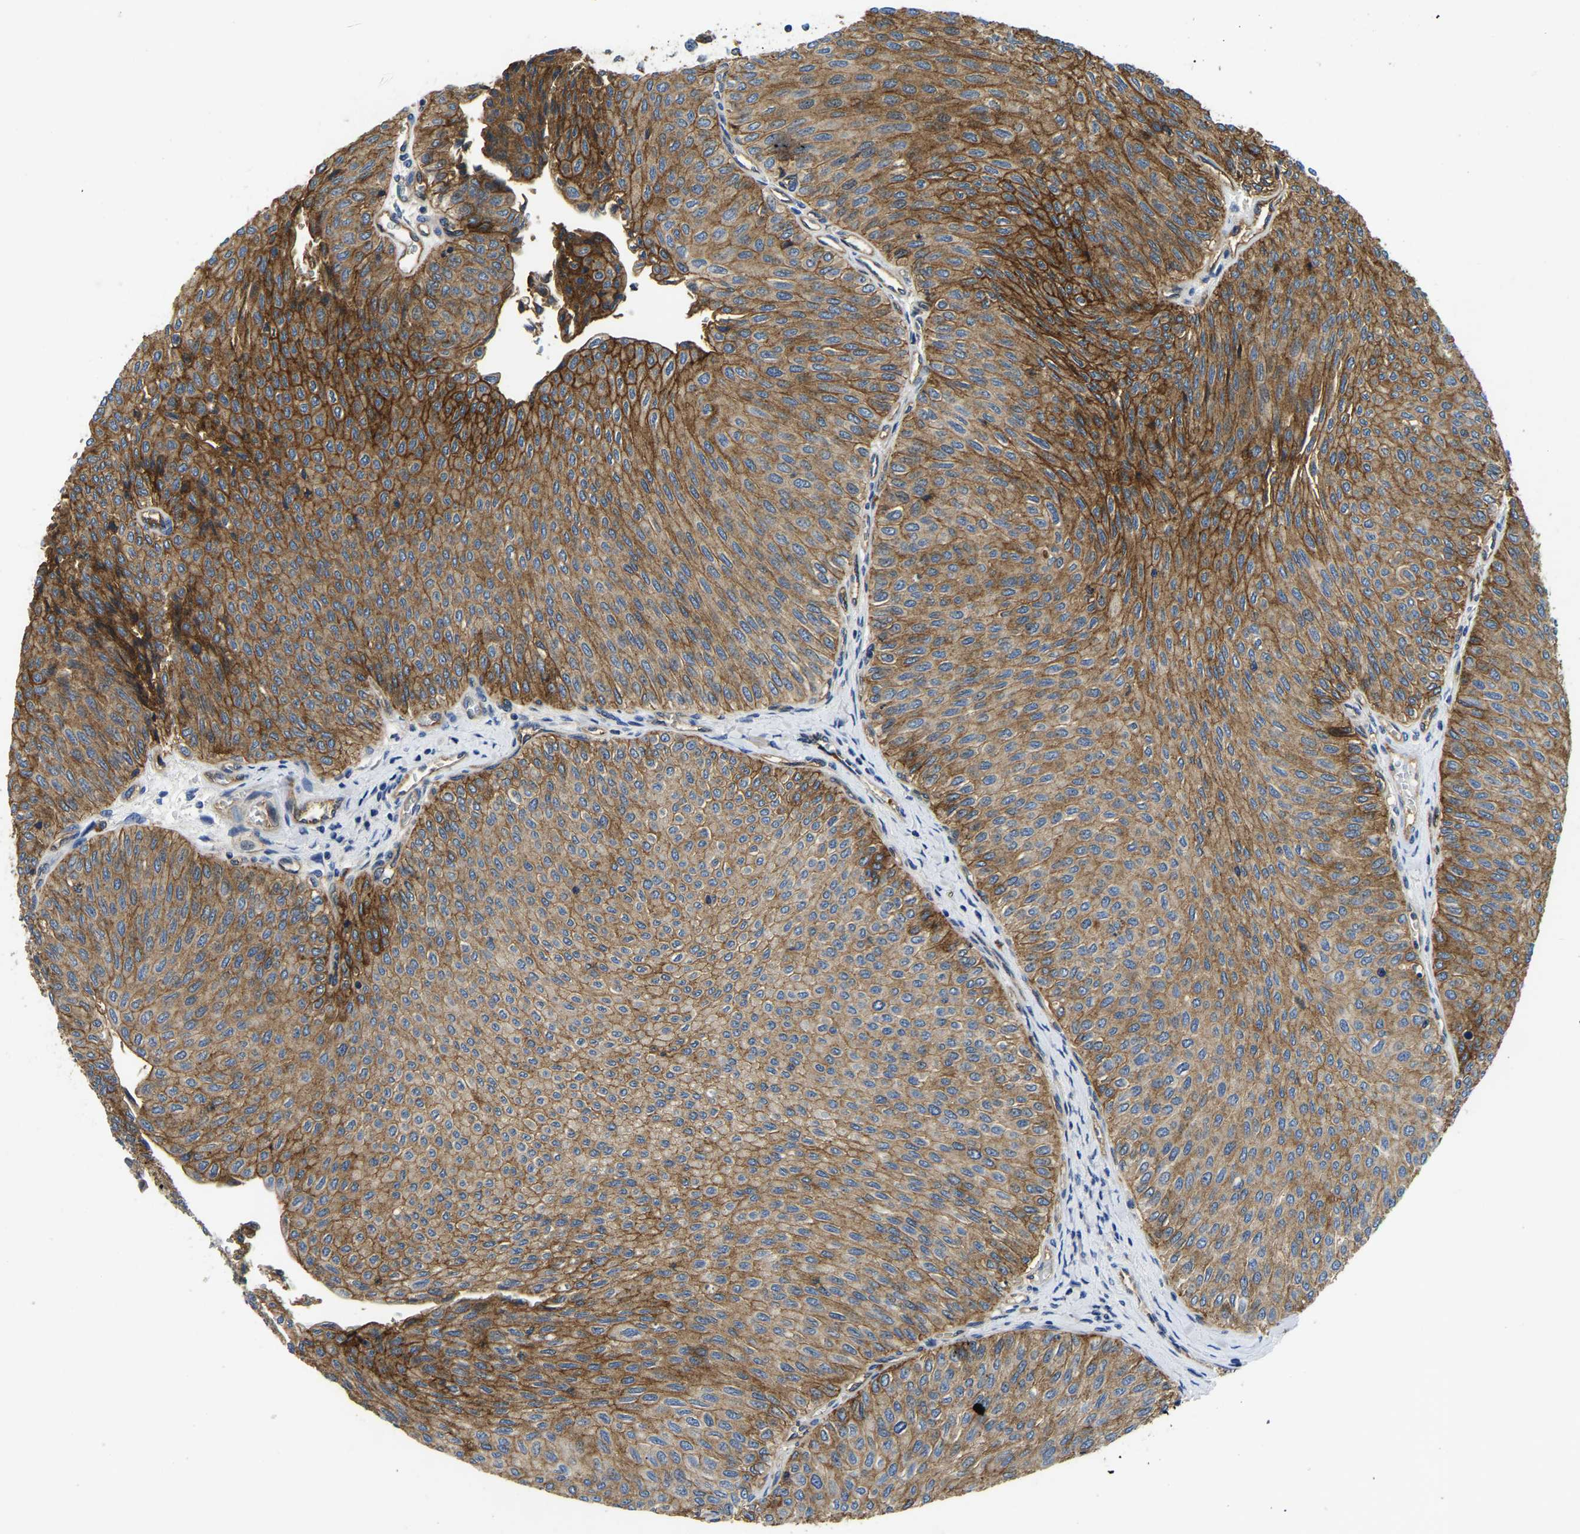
{"staining": {"intensity": "strong", "quantity": ">75%", "location": "cytoplasmic/membranous"}, "tissue": "urothelial cancer", "cell_type": "Tumor cells", "image_type": "cancer", "snomed": [{"axis": "morphology", "description": "Urothelial carcinoma, Low grade"}, {"axis": "topography", "description": "Urinary bladder"}], "caption": "DAB (3,3'-diaminobenzidine) immunohistochemical staining of urothelial carcinoma (low-grade) shows strong cytoplasmic/membranous protein positivity in about >75% of tumor cells. (brown staining indicates protein expression, while blue staining denotes nuclei).", "gene": "ITGA2", "patient": {"sex": "male", "age": 78}}